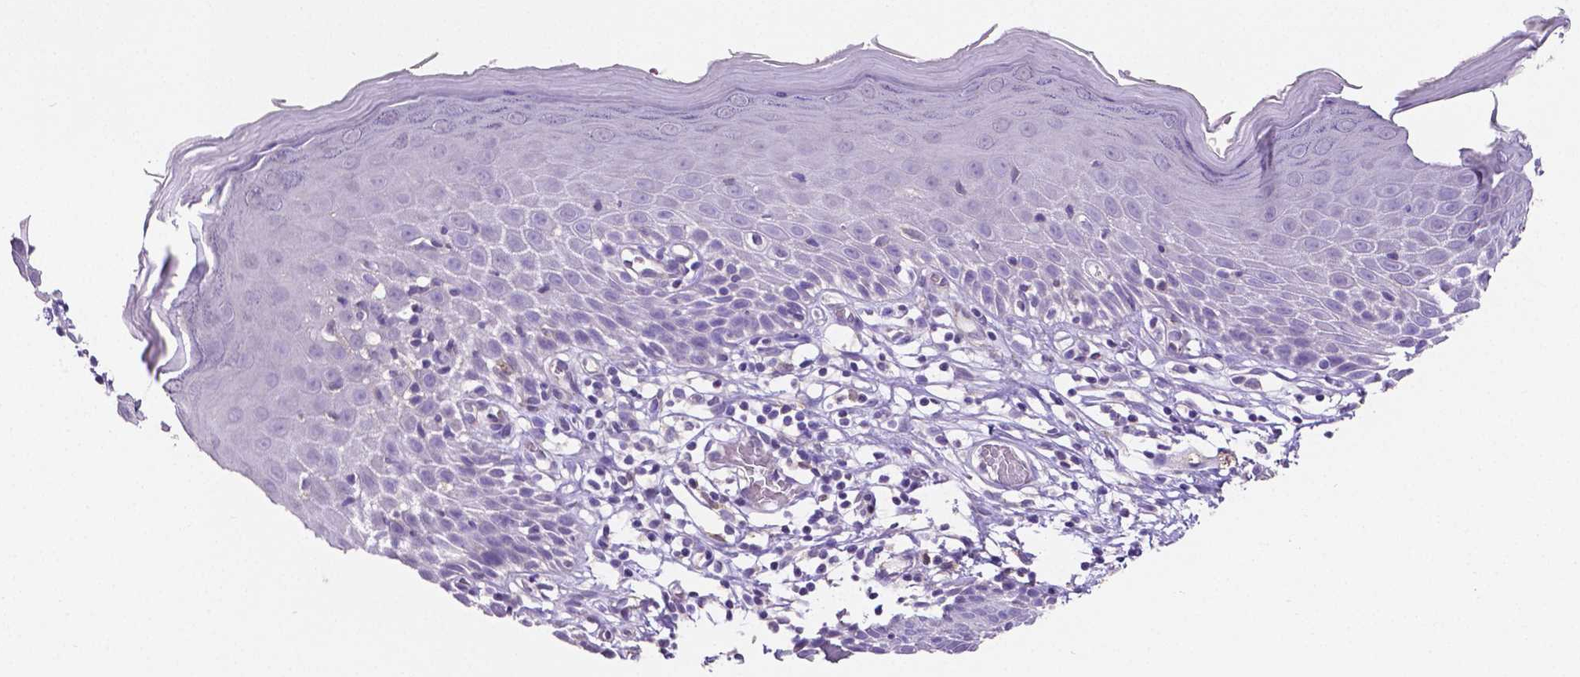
{"staining": {"intensity": "negative", "quantity": "none", "location": "none"}, "tissue": "skin", "cell_type": "Epidermal cells", "image_type": "normal", "snomed": [{"axis": "morphology", "description": "Normal tissue, NOS"}, {"axis": "topography", "description": "Vulva"}], "caption": "Protein analysis of normal skin shows no significant staining in epidermal cells.", "gene": "MMP9", "patient": {"sex": "female", "age": 68}}